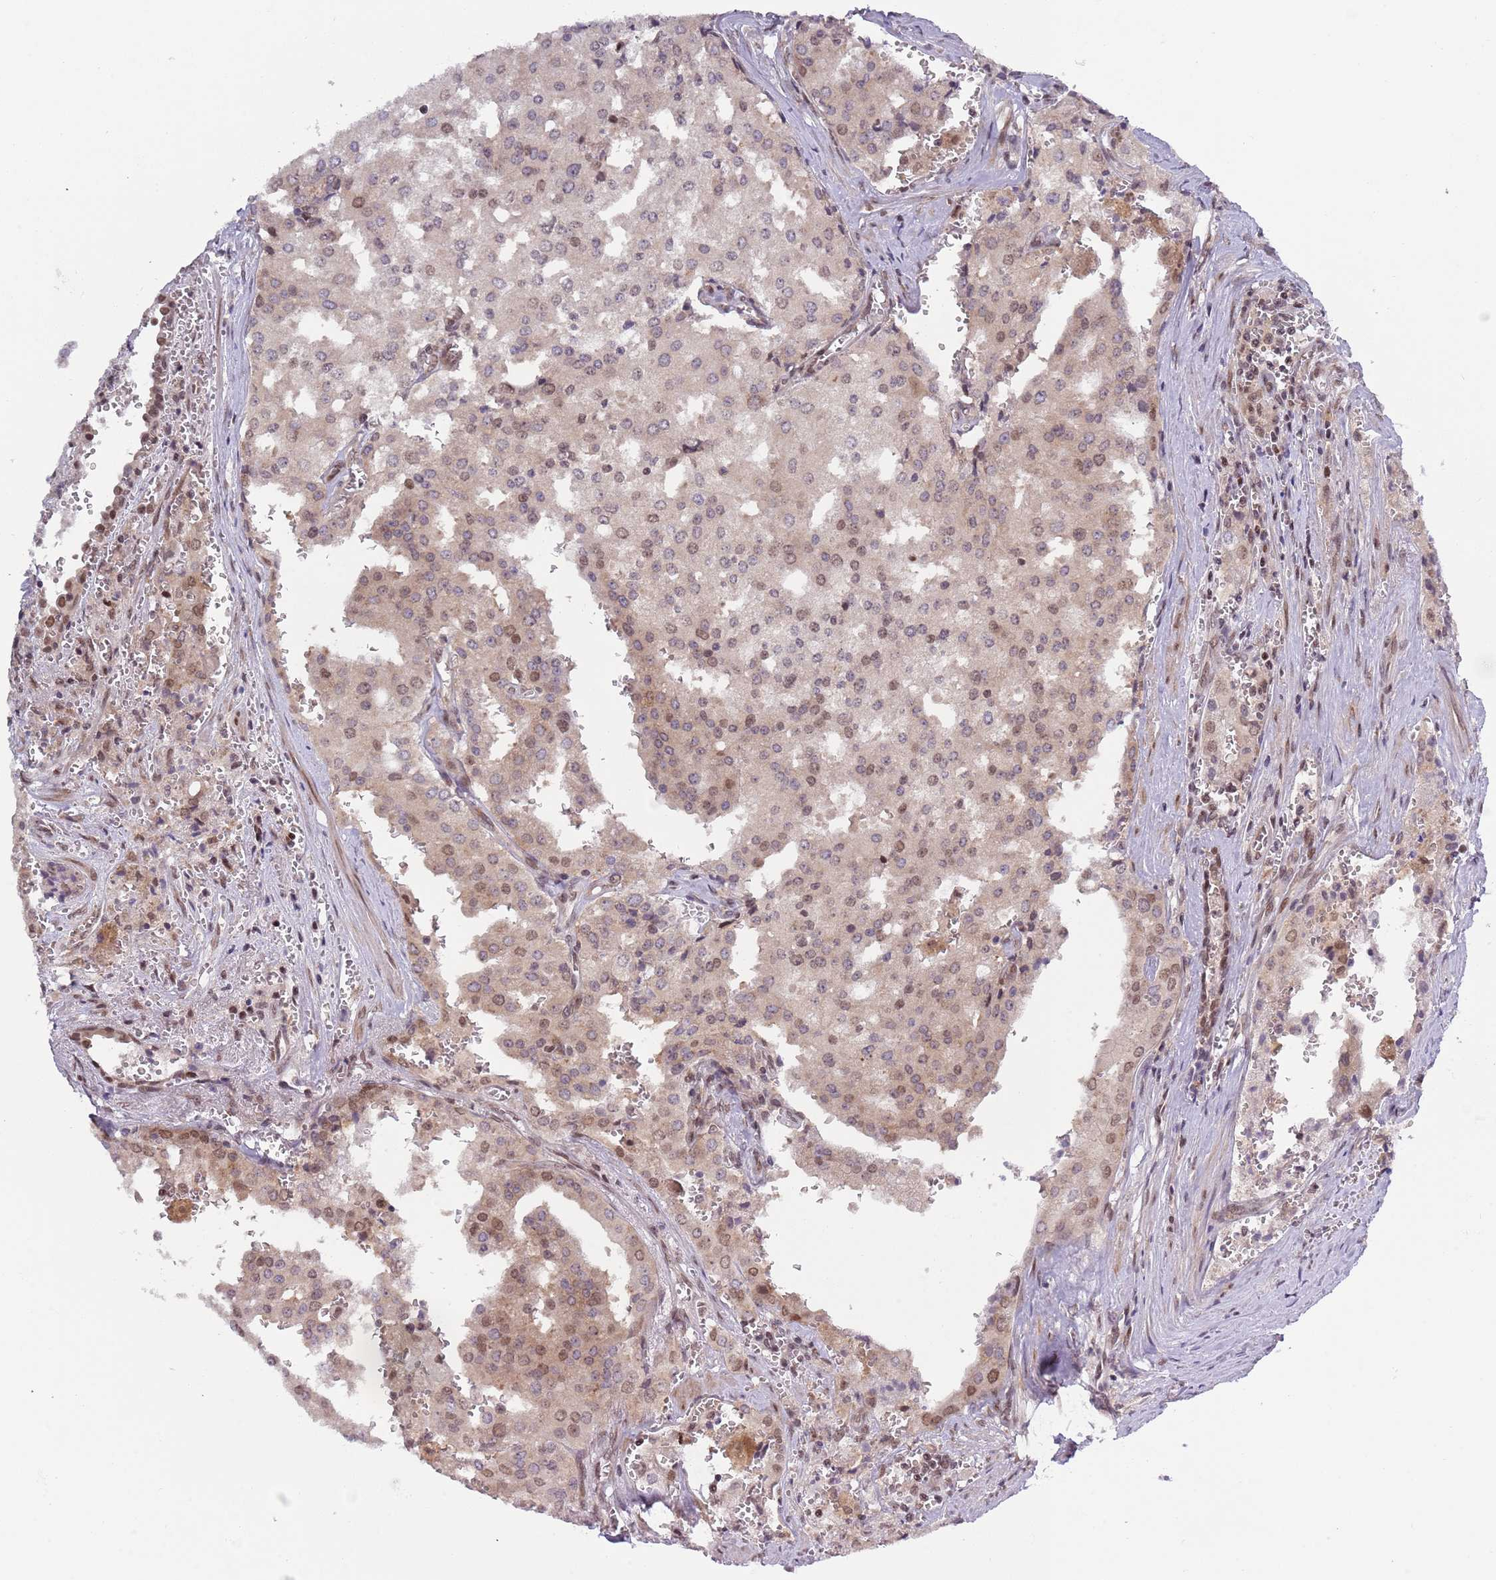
{"staining": {"intensity": "moderate", "quantity": "<25%", "location": "nuclear"}, "tissue": "prostate cancer", "cell_type": "Tumor cells", "image_type": "cancer", "snomed": [{"axis": "morphology", "description": "Adenocarcinoma, High grade"}, {"axis": "topography", "description": "Prostate"}], "caption": "Human prostate high-grade adenocarcinoma stained with a brown dye exhibits moderate nuclear positive positivity in approximately <25% of tumor cells.", "gene": "SLC25A32", "patient": {"sex": "male", "age": 68}}